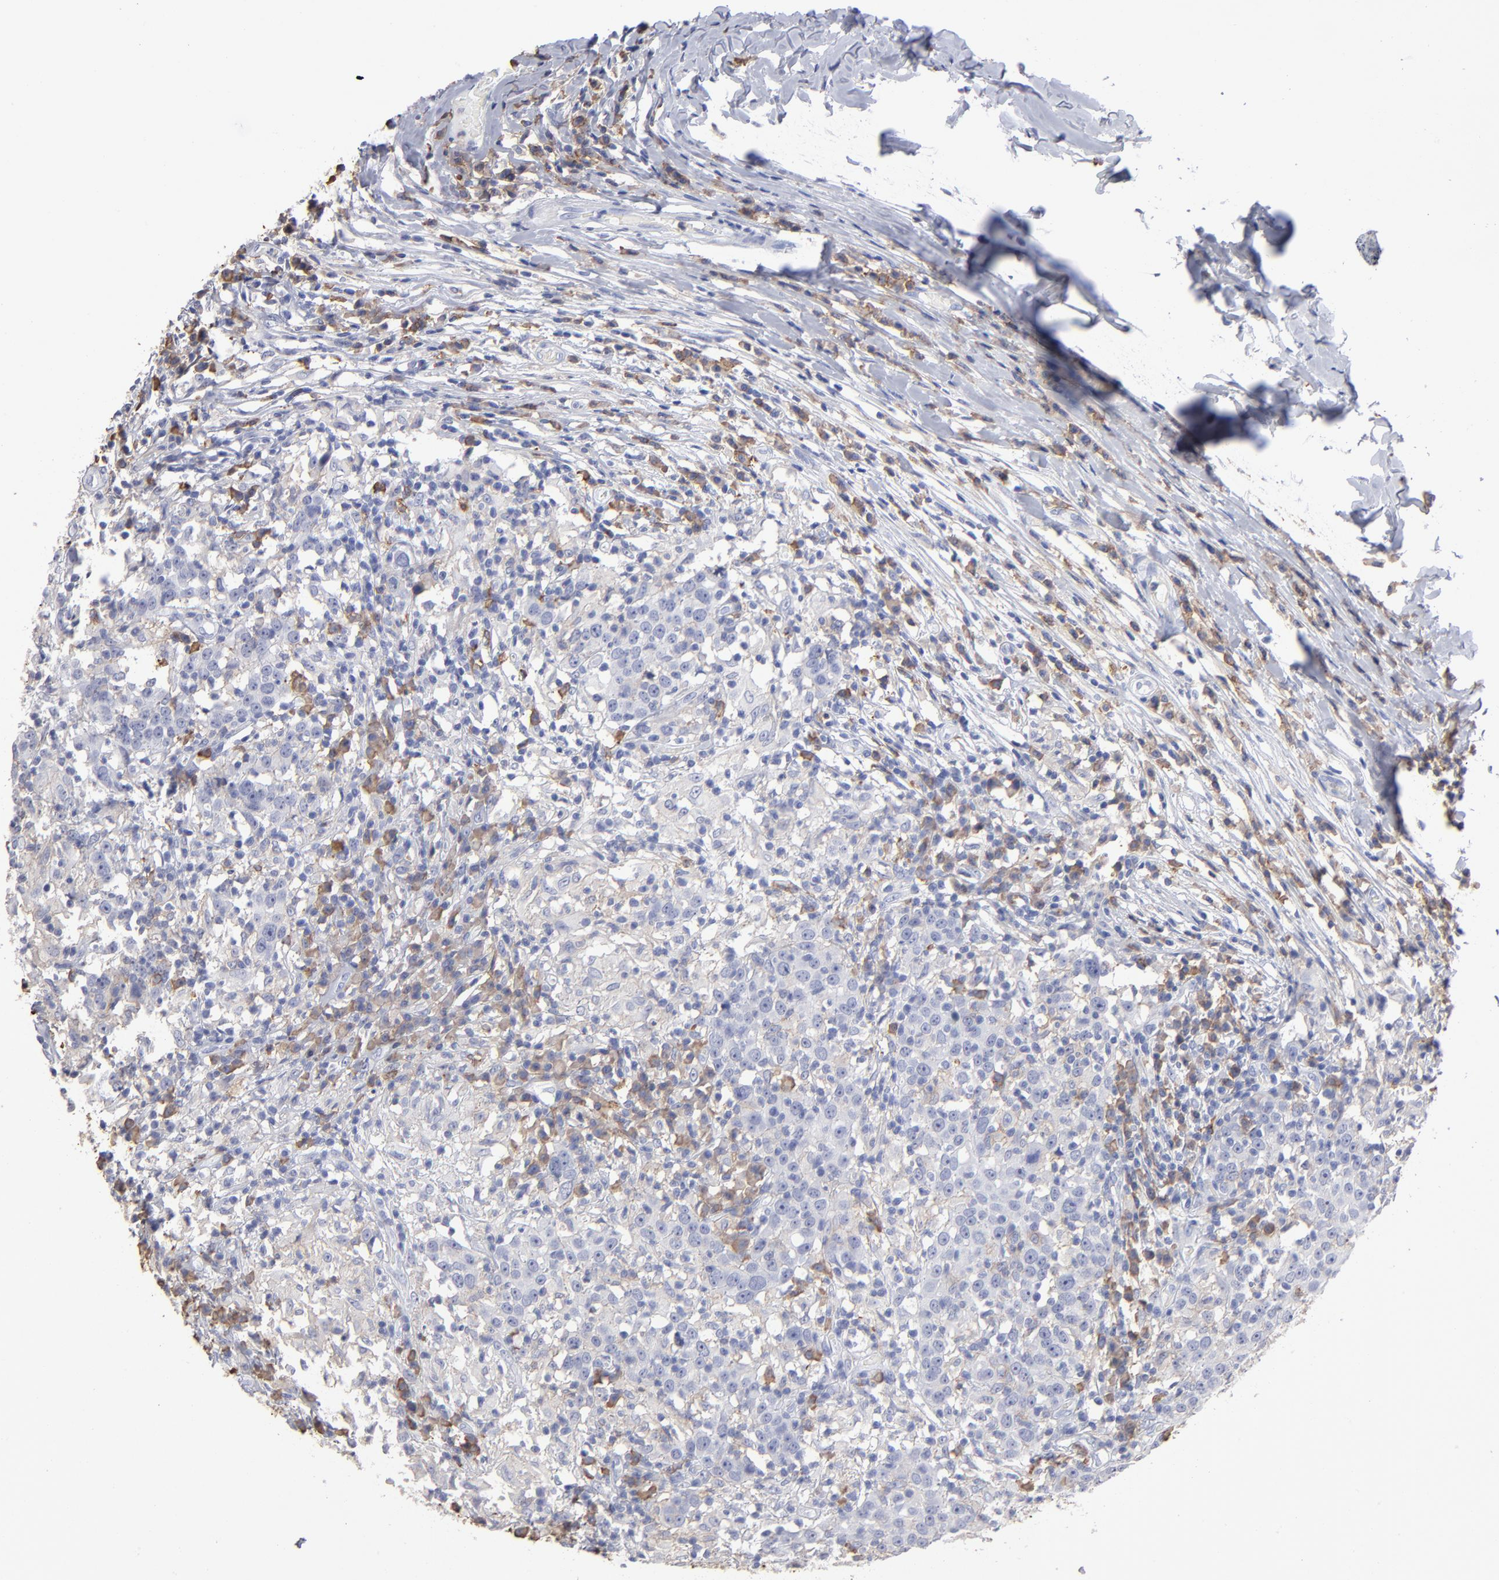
{"staining": {"intensity": "weak", "quantity": "<25%", "location": "cytoplasmic/membranous"}, "tissue": "head and neck cancer", "cell_type": "Tumor cells", "image_type": "cancer", "snomed": [{"axis": "morphology", "description": "Adenocarcinoma, NOS"}, {"axis": "topography", "description": "Salivary gland"}, {"axis": "topography", "description": "Head-Neck"}], "caption": "IHC image of neoplastic tissue: human adenocarcinoma (head and neck) stained with DAB demonstrates no significant protein positivity in tumor cells.", "gene": "LAT2", "patient": {"sex": "female", "age": 65}}